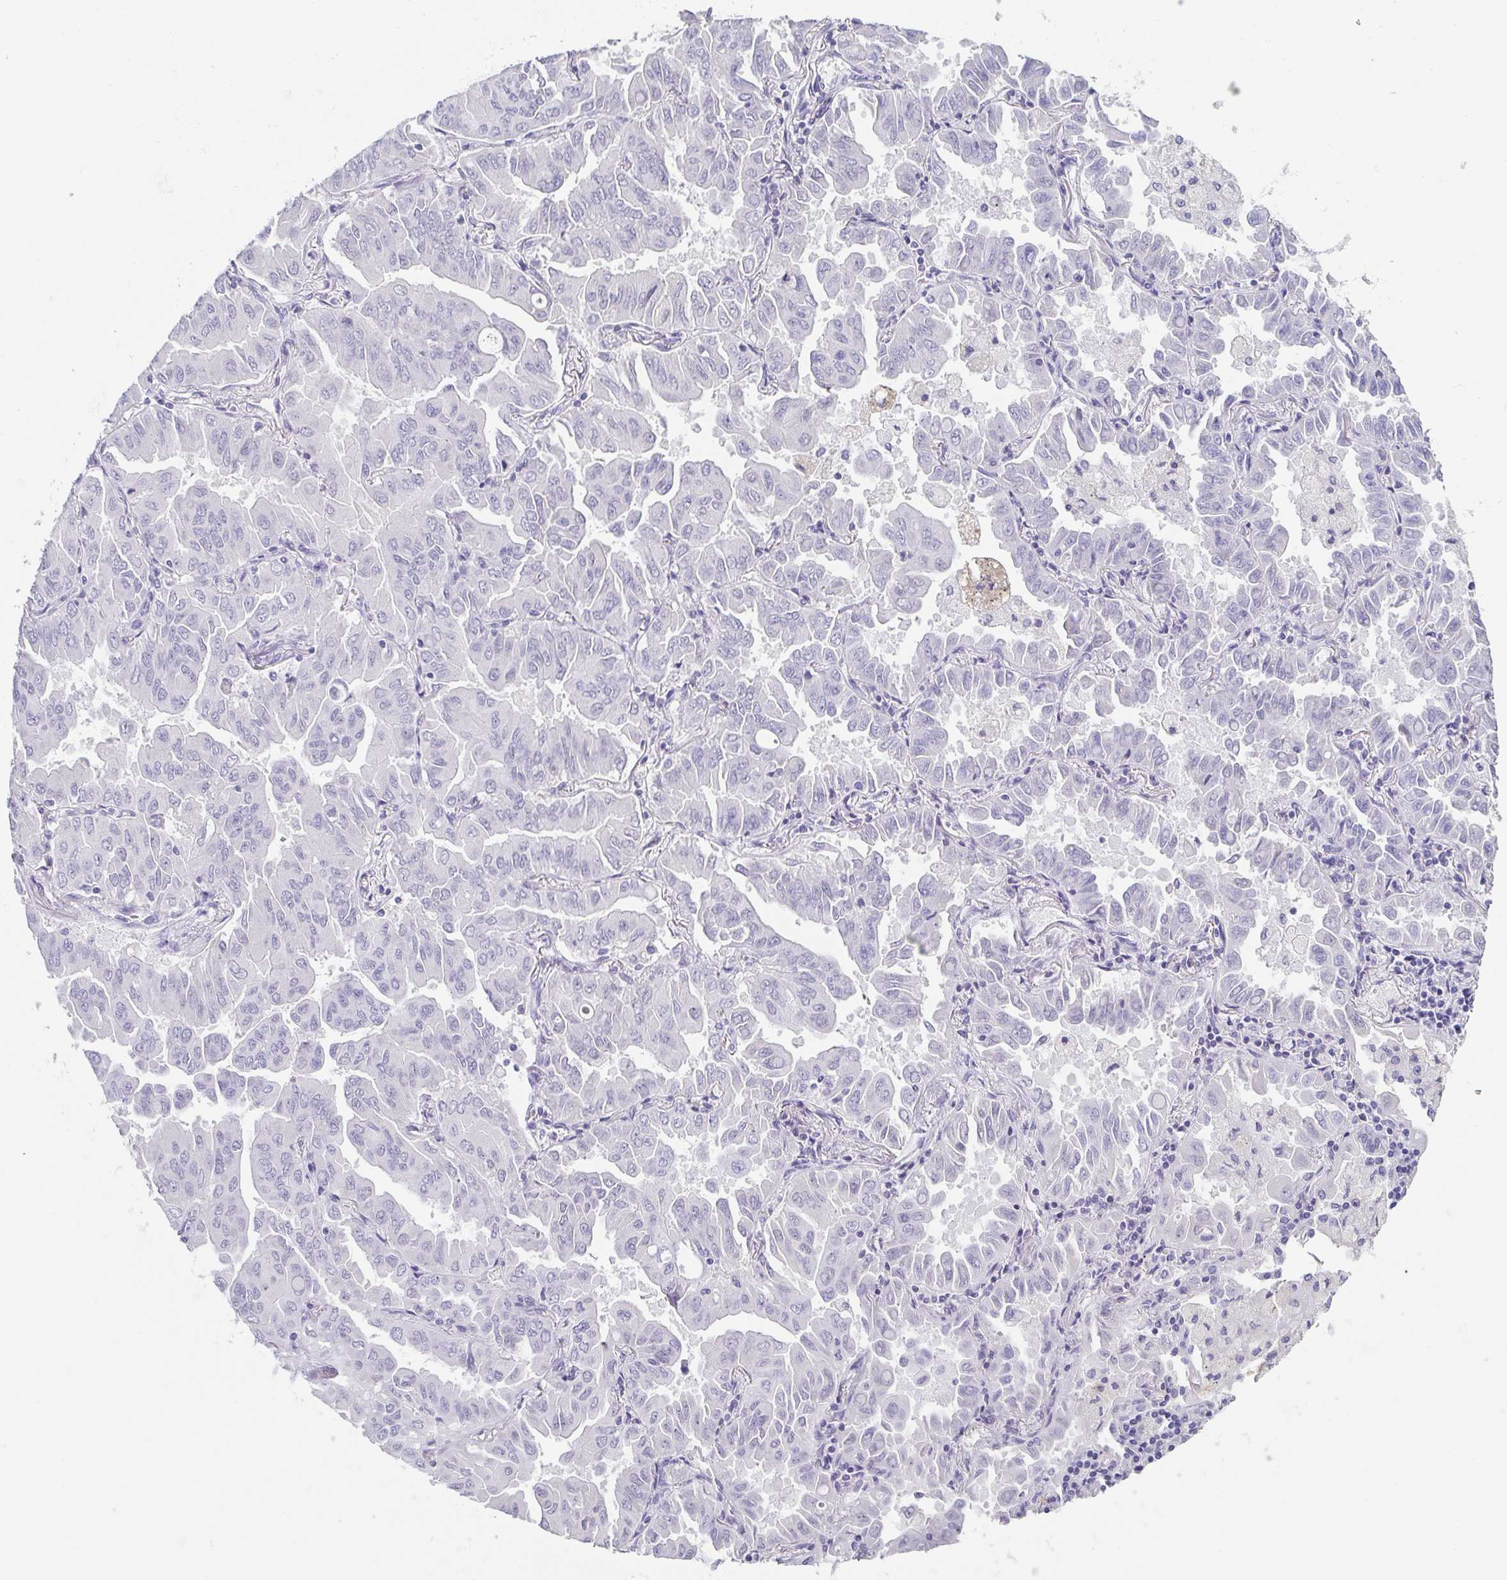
{"staining": {"intensity": "negative", "quantity": "none", "location": "none"}, "tissue": "lung cancer", "cell_type": "Tumor cells", "image_type": "cancer", "snomed": [{"axis": "morphology", "description": "Adenocarcinoma, NOS"}, {"axis": "topography", "description": "Lung"}], "caption": "Immunohistochemistry of human lung cancer (adenocarcinoma) demonstrates no staining in tumor cells.", "gene": "ITLN1", "patient": {"sex": "male", "age": 64}}